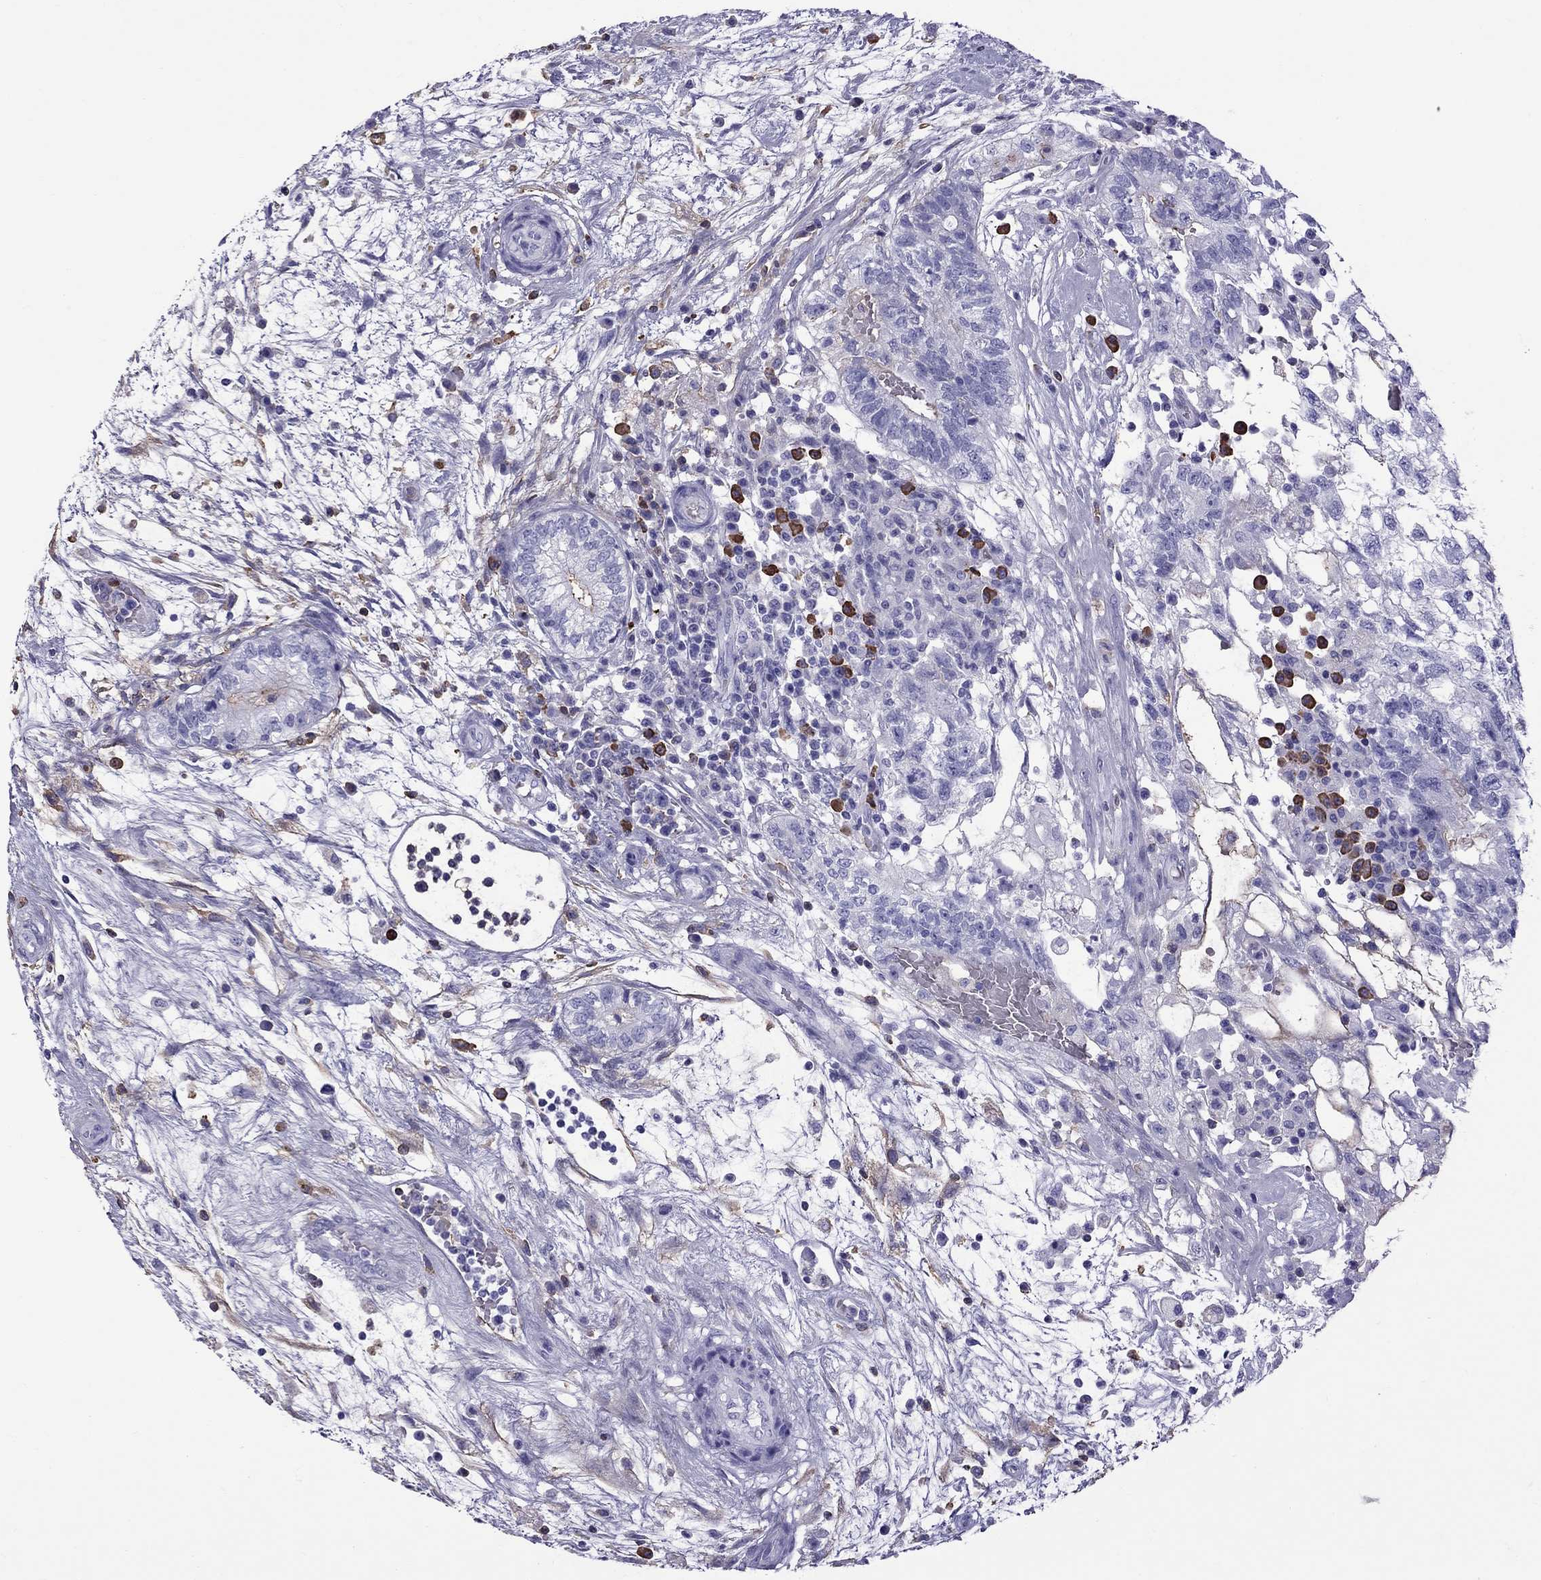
{"staining": {"intensity": "negative", "quantity": "none", "location": "none"}, "tissue": "testis cancer", "cell_type": "Tumor cells", "image_type": "cancer", "snomed": [{"axis": "morphology", "description": "Normal tissue, NOS"}, {"axis": "morphology", "description": "Carcinoma, Embryonal, NOS"}, {"axis": "topography", "description": "Testis"}, {"axis": "topography", "description": "Epididymis"}], "caption": "An image of testis cancer stained for a protein displays no brown staining in tumor cells.", "gene": "SCART1", "patient": {"sex": "male", "age": 32}}